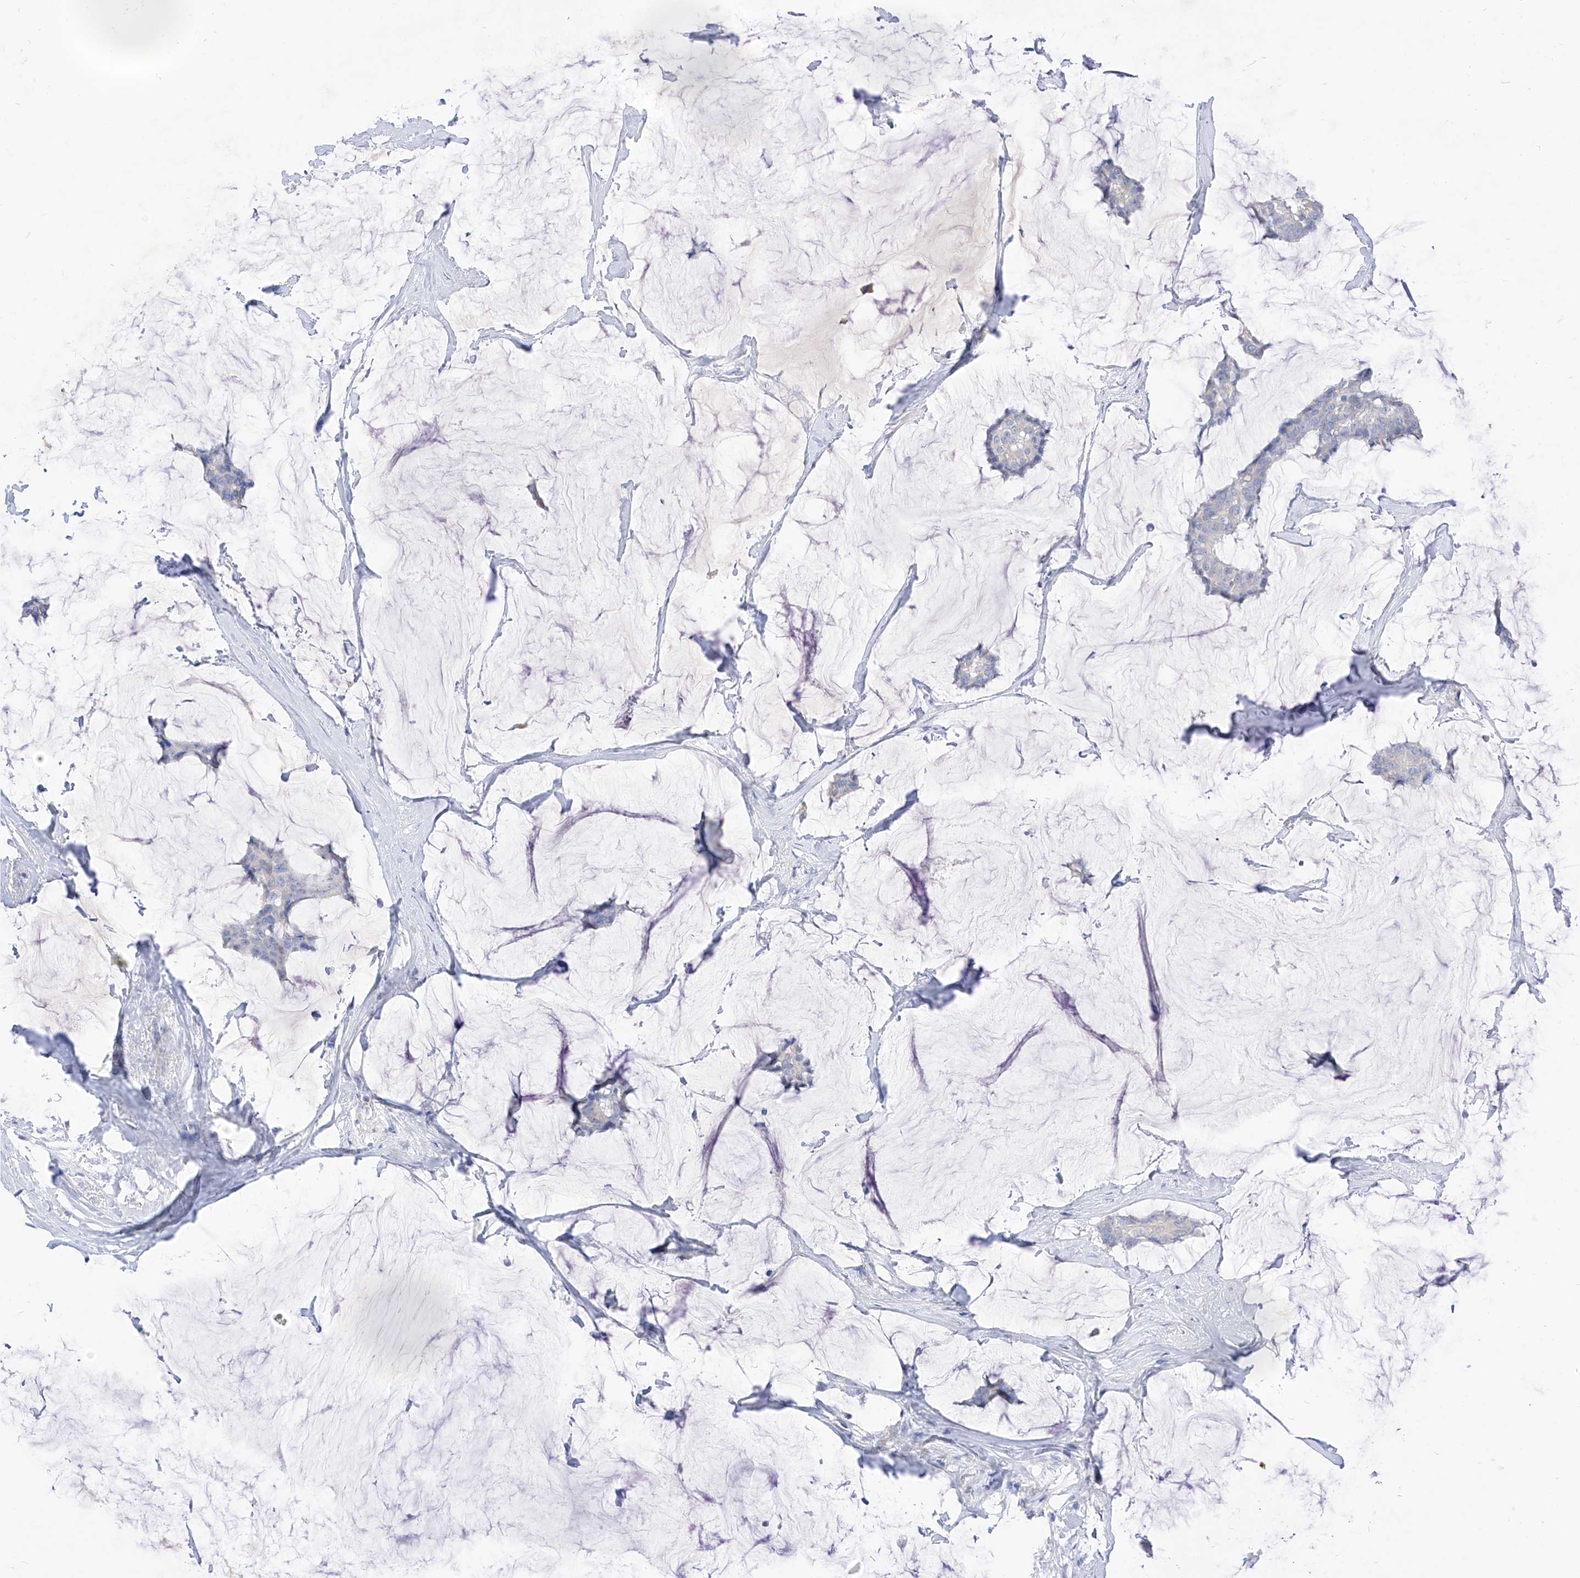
{"staining": {"intensity": "negative", "quantity": "none", "location": "none"}, "tissue": "breast cancer", "cell_type": "Tumor cells", "image_type": "cancer", "snomed": [{"axis": "morphology", "description": "Duct carcinoma"}, {"axis": "topography", "description": "Breast"}], "caption": "A high-resolution photomicrograph shows immunohistochemistry (IHC) staining of breast cancer, which demonstrates no significant expression in tumor cells.", "gene": "RASA2", "patient": {"sex": "female", "age": 93}}